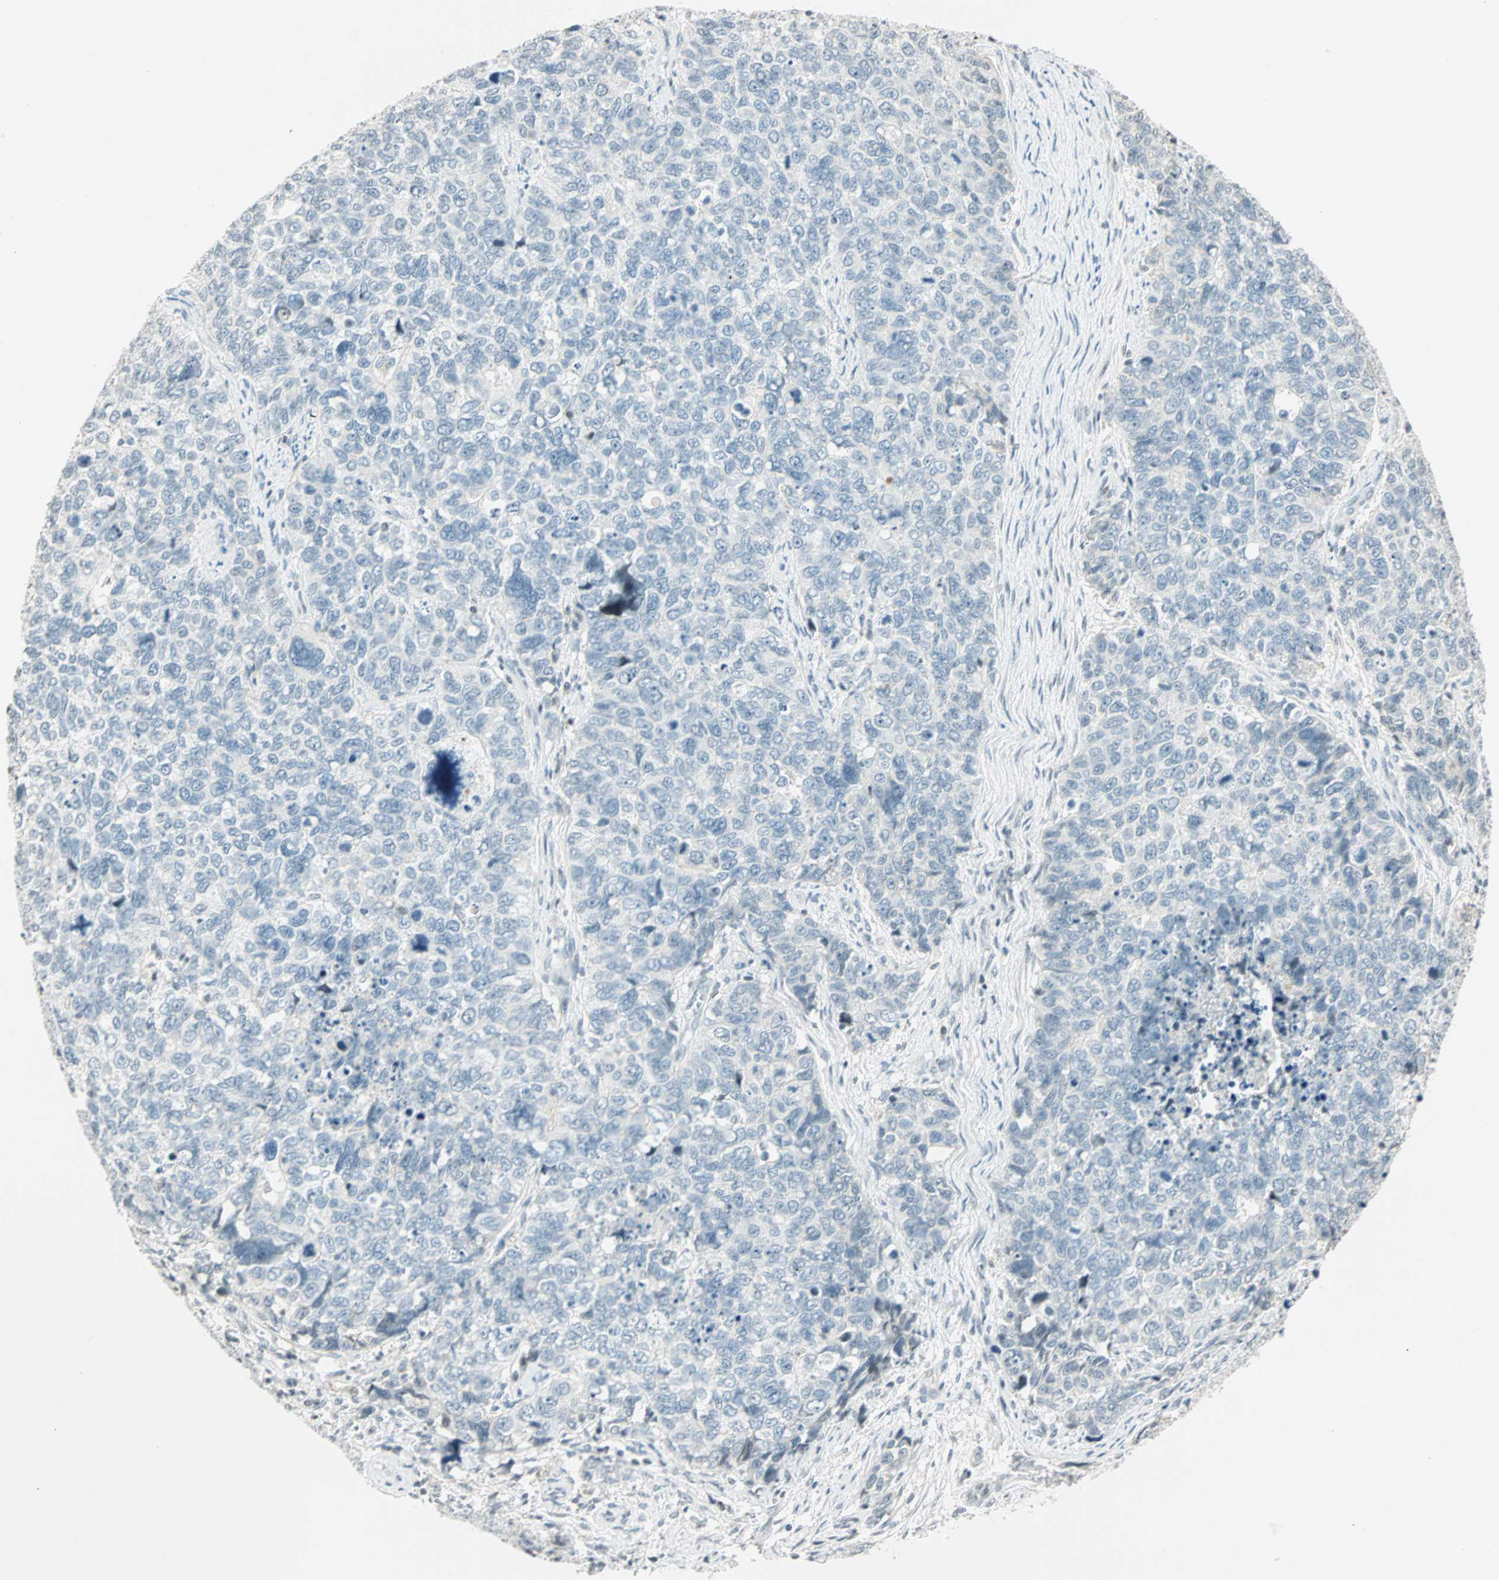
{"staining": {"intensity": "weak", "quantity": "<25%", "location": "nuclear"}, "tissue": "cervical cancer", "cell_type": "Tumor cells", "image_type": "cancer", "snomed": [{"axis": "morphology", "description": "Squamous cell carcinoma, NOS"}, {"axis": "topography", "description": "Cervix"}], "caption": "An immunohistochemistry (IHC) image of squamous cell carcinoma (cervical) is shown. There is no staining in tumor cells of squamous cell carcinoma (cervical).", "gene": "SMAD3", "patient": {"sex": "female", "age": 63}}